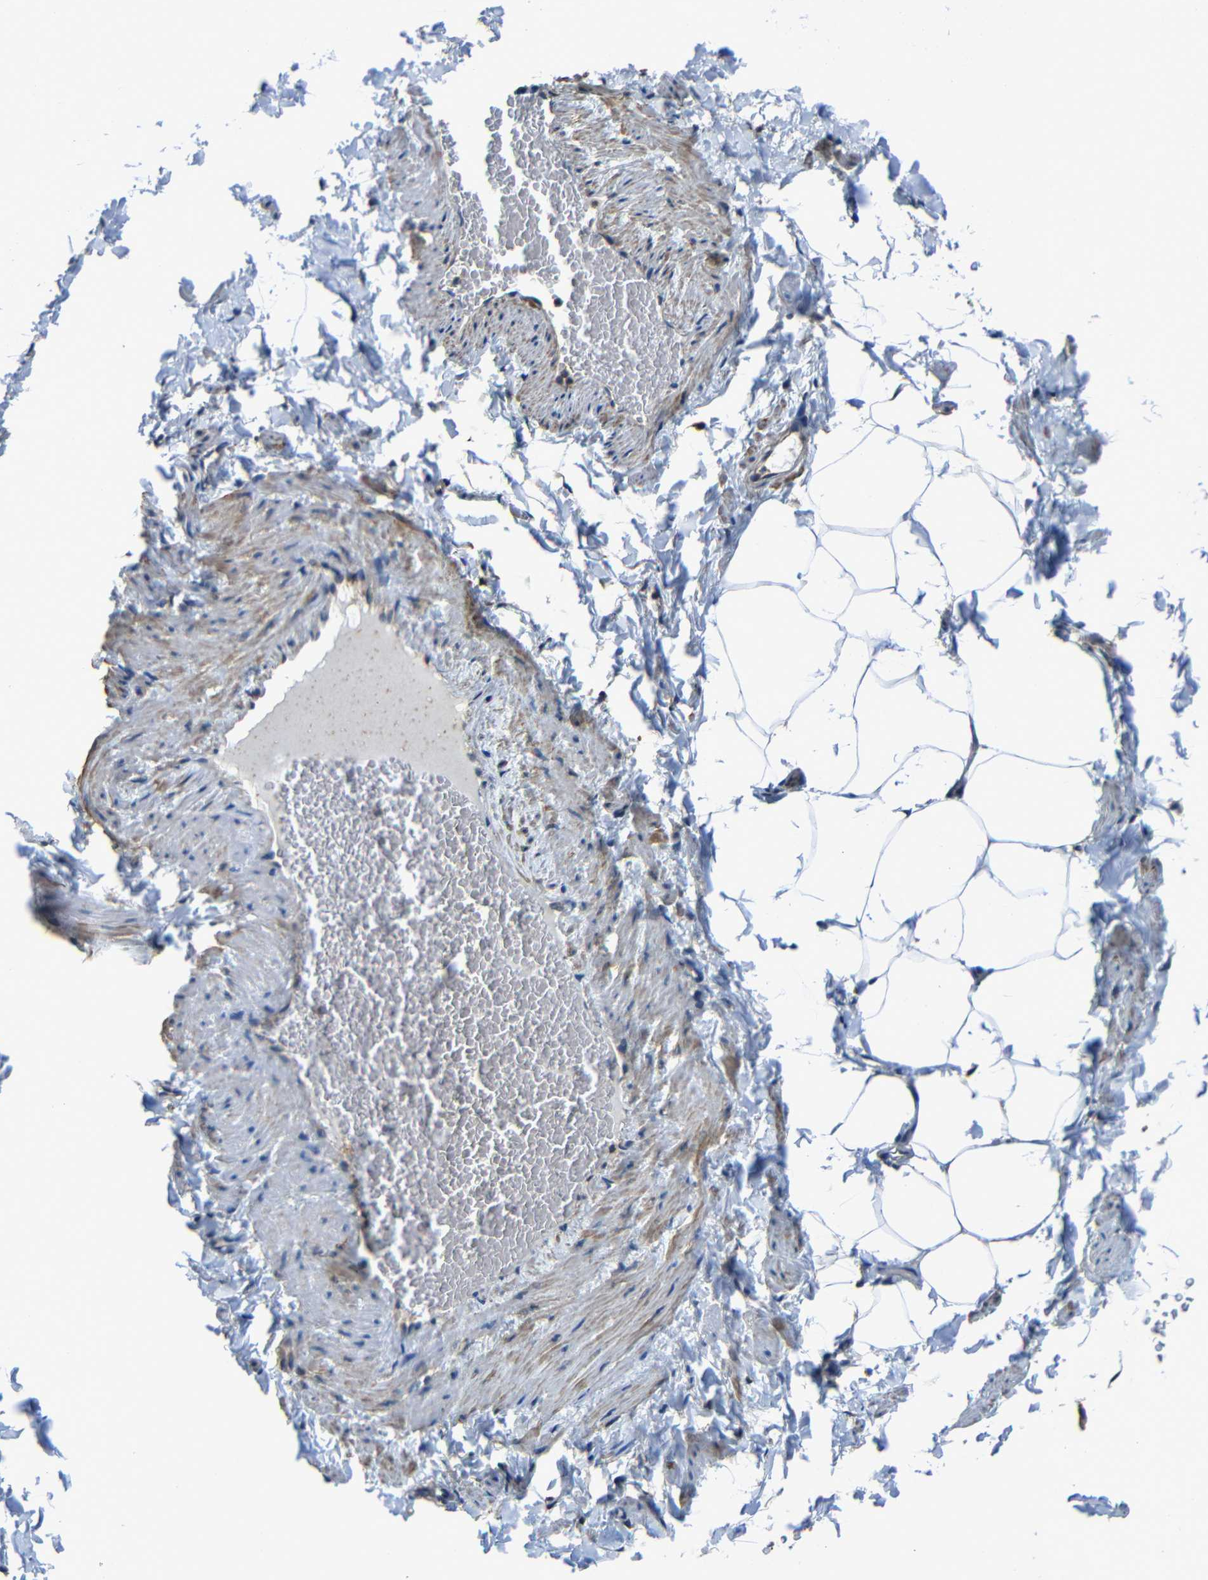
{"staining": {"intensity": "negative", "quantity": "none", "location": "none"}, "tissue": "adipose tissue", "cell_type": "Adipocytes", "image_type": "normal", "snomed": [{"axis": "morphology", "description": "Normal tissue, NOS"}, {"axis": "topography", "description": "Vascular tissue"}], "caption": "This micrograph is of normal adipose tissue stained with IHC to label a protein in brown with the nuclei are counter-stained blue. There is no expression in adipocytes. (DAB IHC, high magnification).", "gene": "GDI1", "patient": {"sex": "male", "age": 41}}